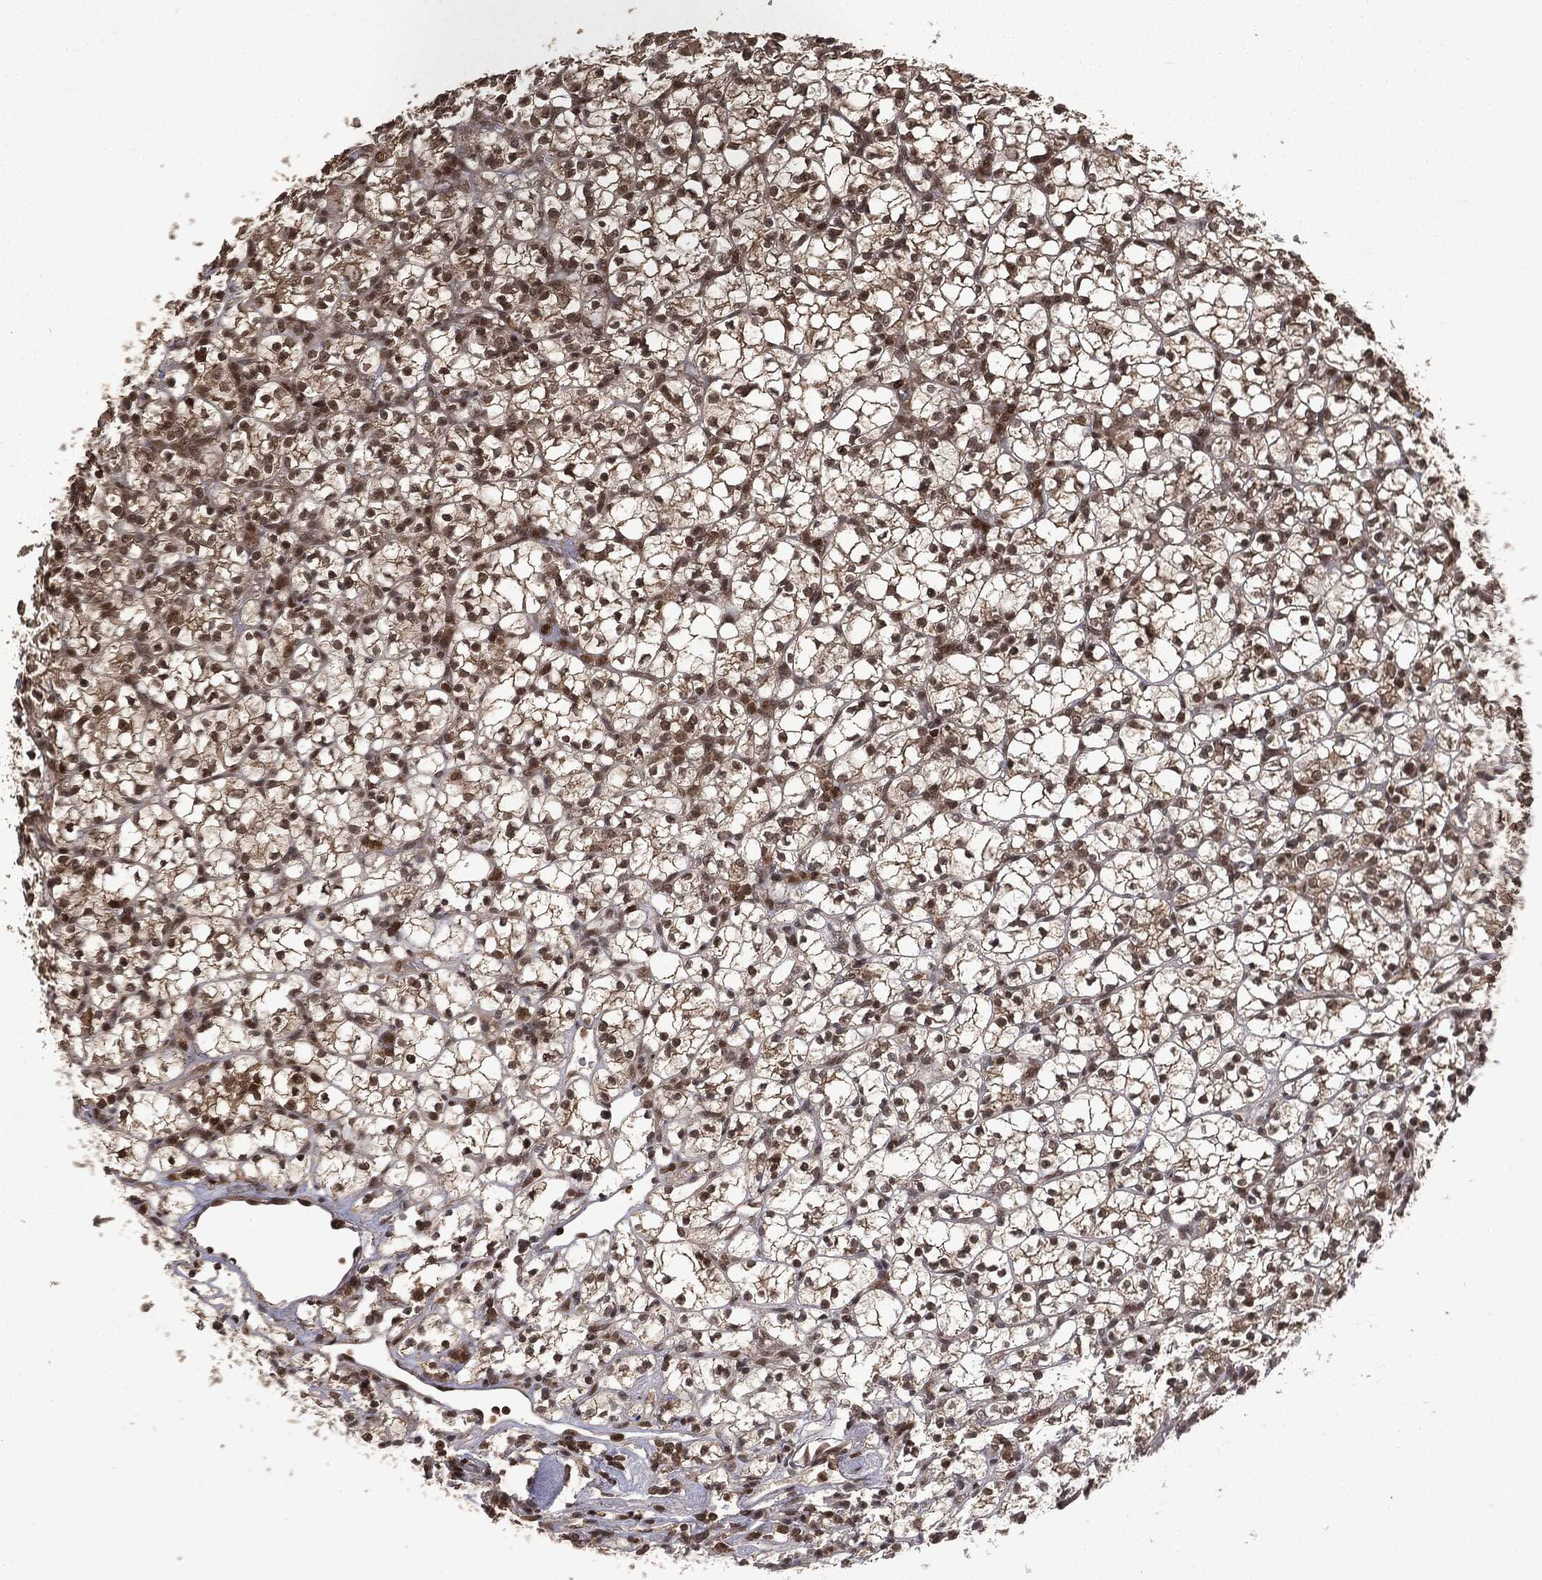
{"staining": {"intensity": "moderate", "quantity": "25%-75%", "location": "cytoplasmic/membranous,nuclear"}, "tissue": "renal cancer", "cell_type": "Tumor cells", "image_type": "cancer", "snomed": [{"axis": "morphology", "description": "Adenocarcinoma, NOS"}, {"axis": "topography", "description": "Kidney"}], "caption": "IHC (DAB) staining of adenocarcinoma (renal) reveals moderate cytoplasmic/membranous and nuclear protein staining in about 25%-75% of tumor cells.", "gene": "CTDP1", "patient": {"sex": "female", "age": 89}}